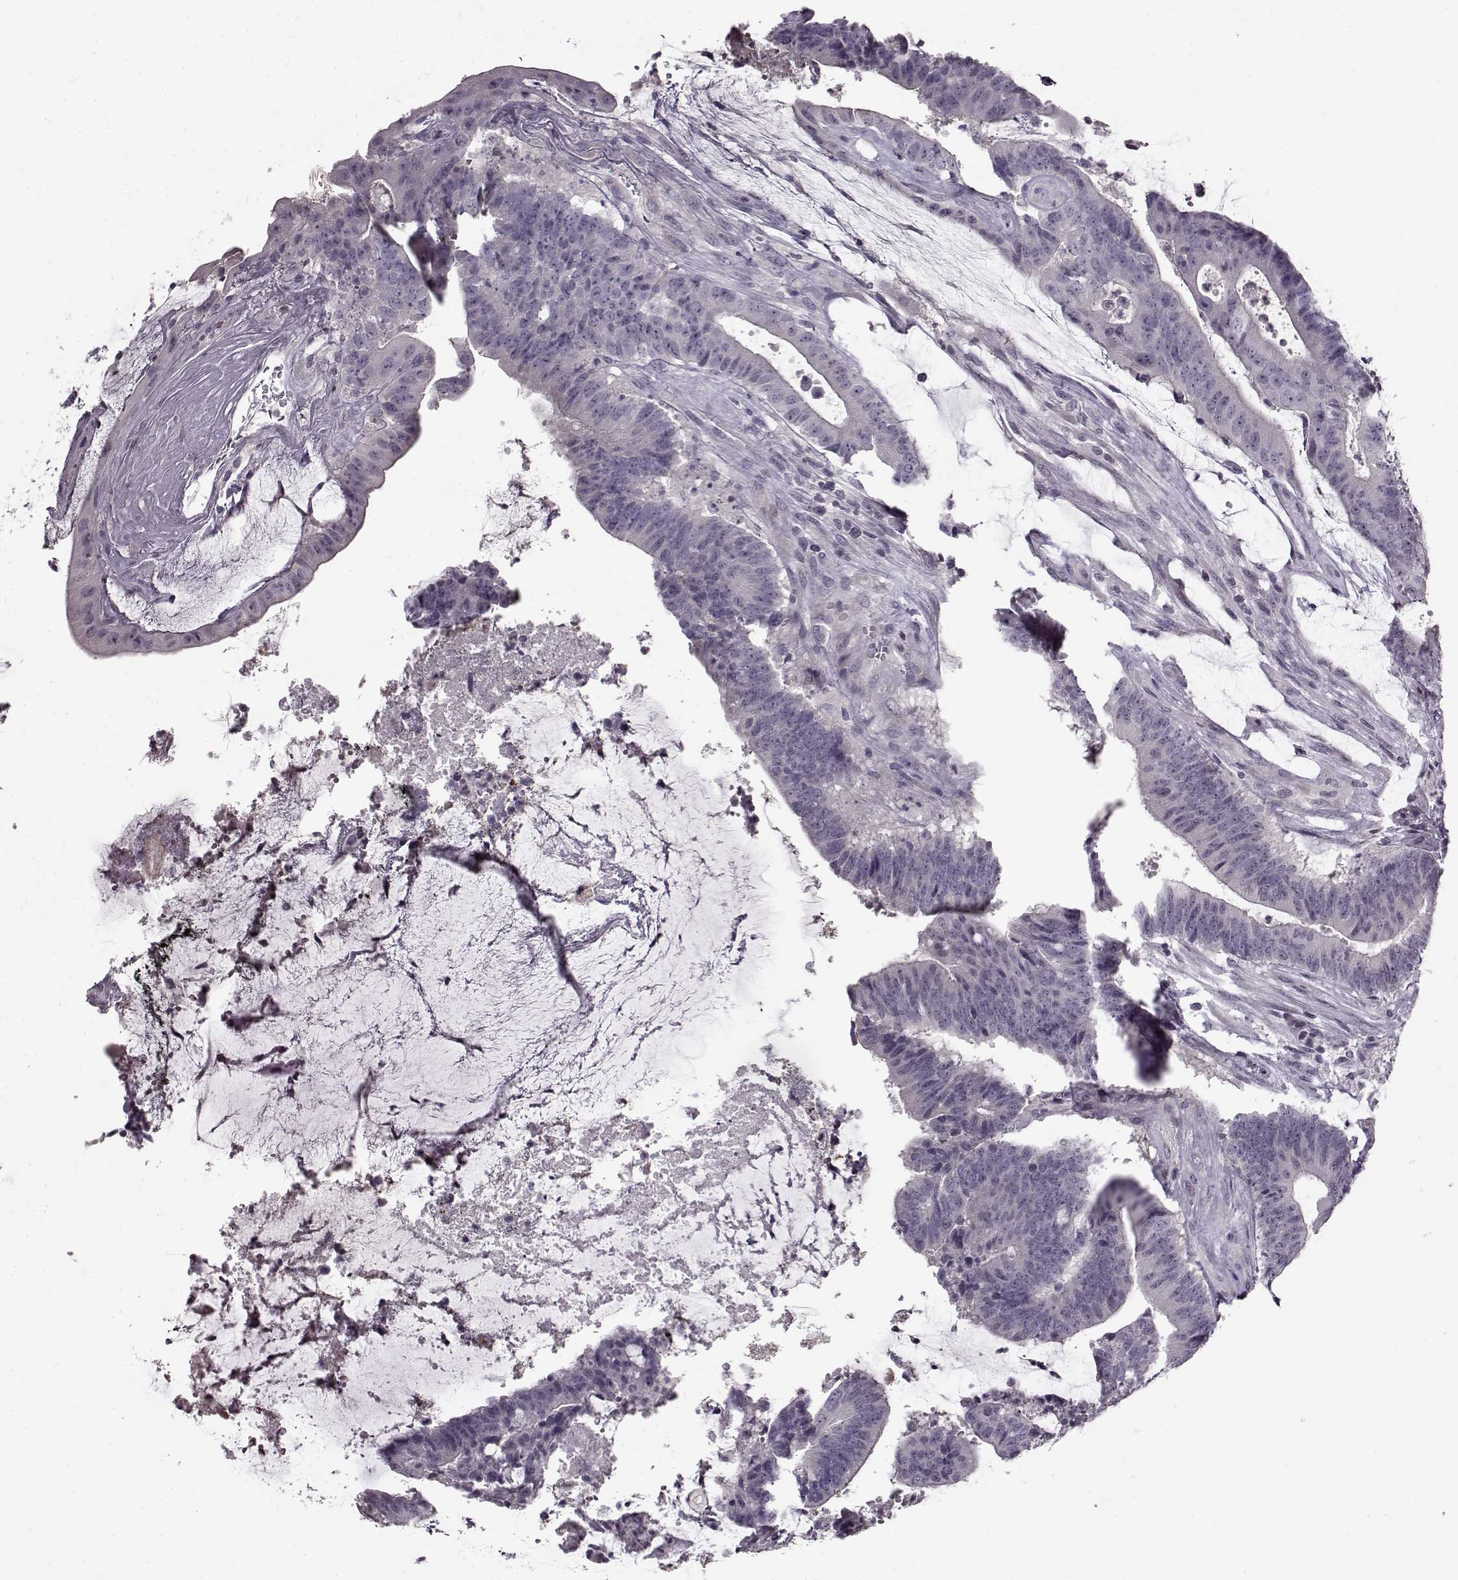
{"staining": {"intensity": "negative", "quantity": "none", "location": "none"}, "tissue": "colorectal cancer", "cell_type": "Tumor cells", "image_type": "cancer", "snomed": [{"axis": "morphology", "description": "Adenocarcinoma, NOS"}, {"axis": "topography", "description": "Colon"}], "caption": "IHC histopathology image of neoplastic tissue: colorectal cancer stained with DAB (3,3'-diaminobenzidine) demonstrates no significant protein staining in tumor cells.", "gene": "RP1L1", "patient": {"sex": "female", "age": 43}}